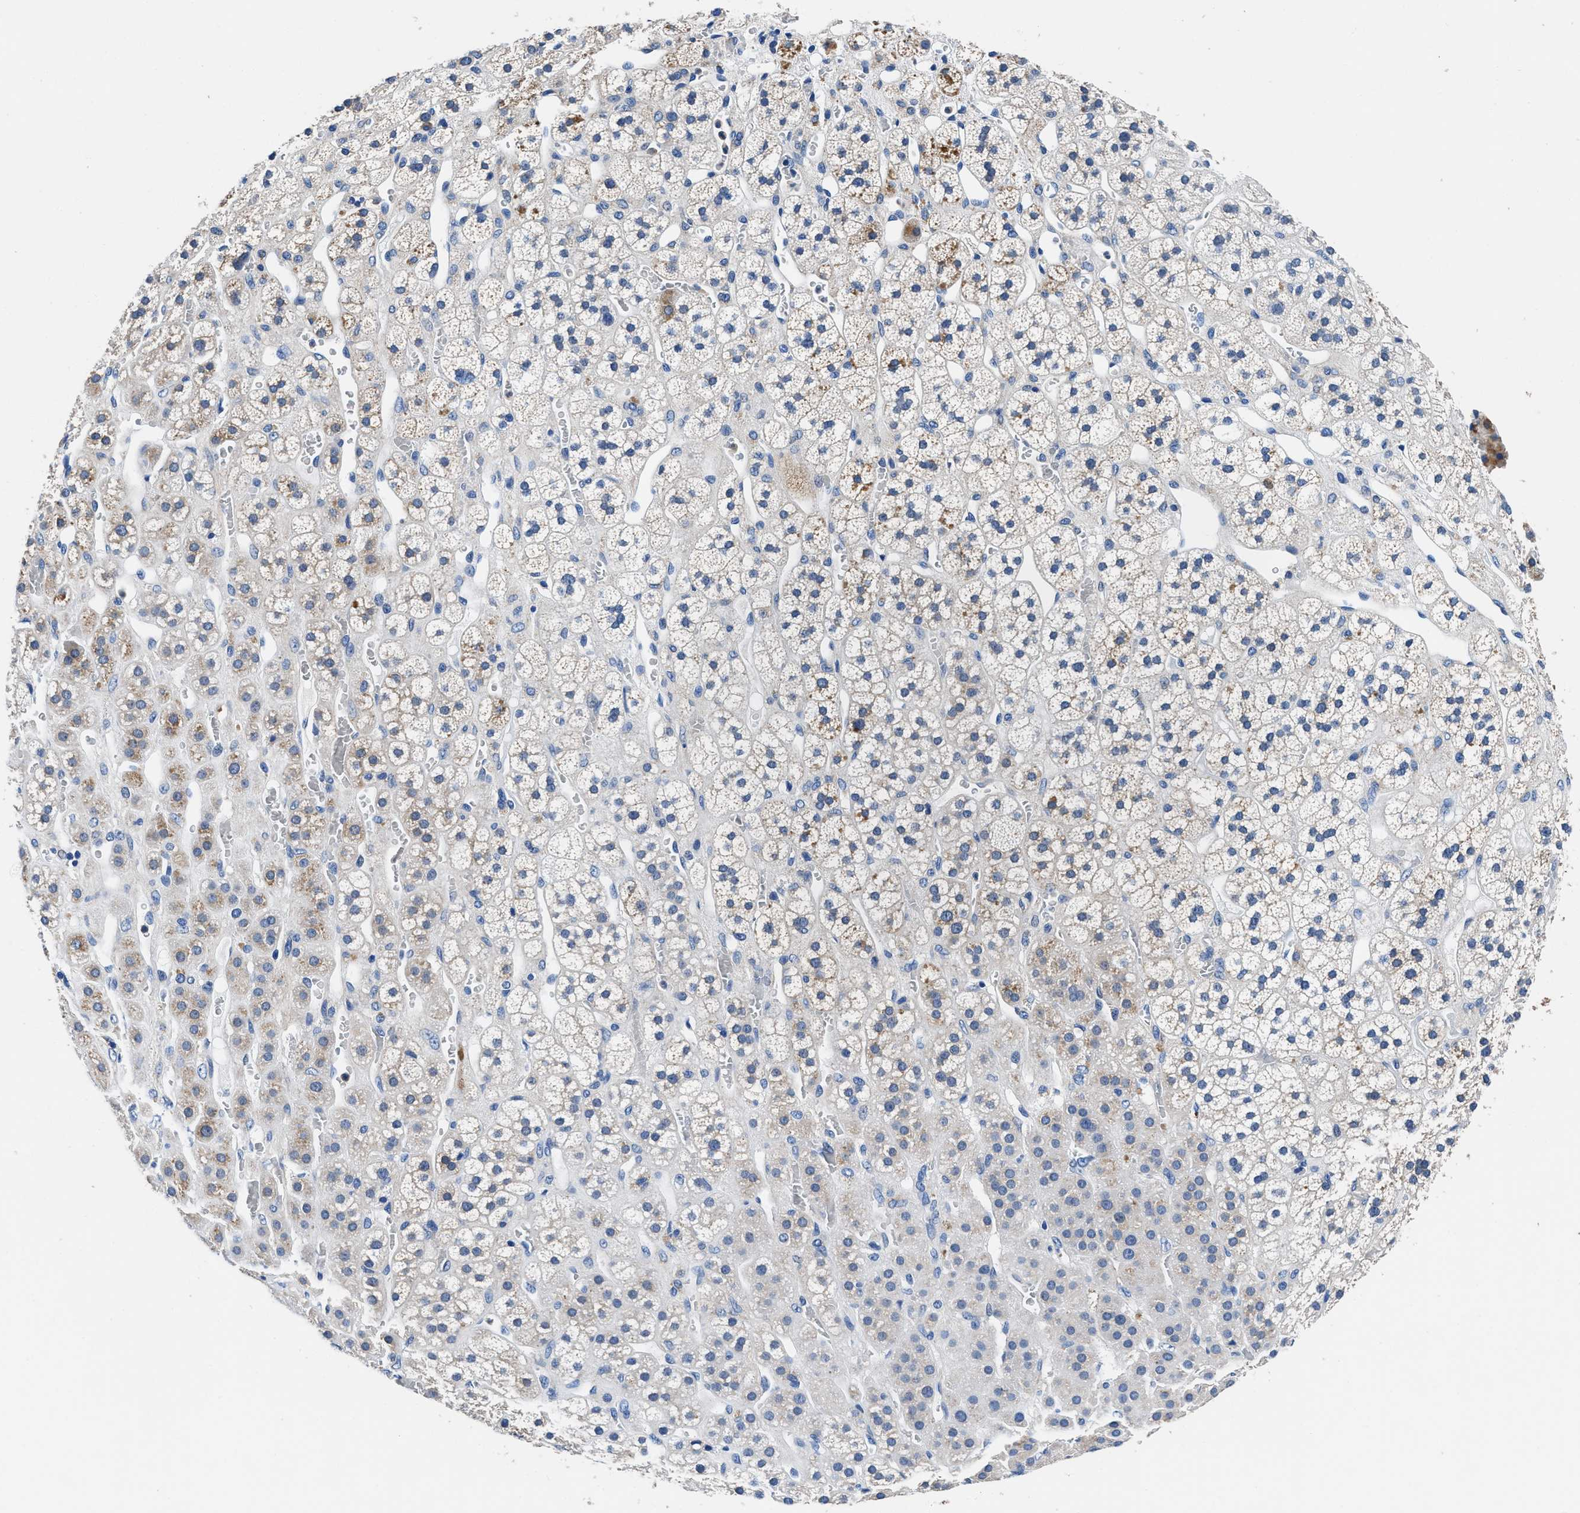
{"staining": {"intensity": "moderate", "quantity": "25%-75%", "location": "cytoplasmic/membranous"}, "tissue": "adrenal gland", "cell_type": "Glandular cells", "image_type": "normal", "snomed": [{"axis": "morphology", "description": "Normal tissue, NOS"}, {"axis": "topography", "description": "Adrenal gland"}], "caption": "This is a histology image of immunohistochemistry staining of benign adrenal gland, which shows moderate staining in the cytoplasmic/membranous of glandular cells.", "gene": "NEU1", "patient": {"sex": "male", "age": 56}}